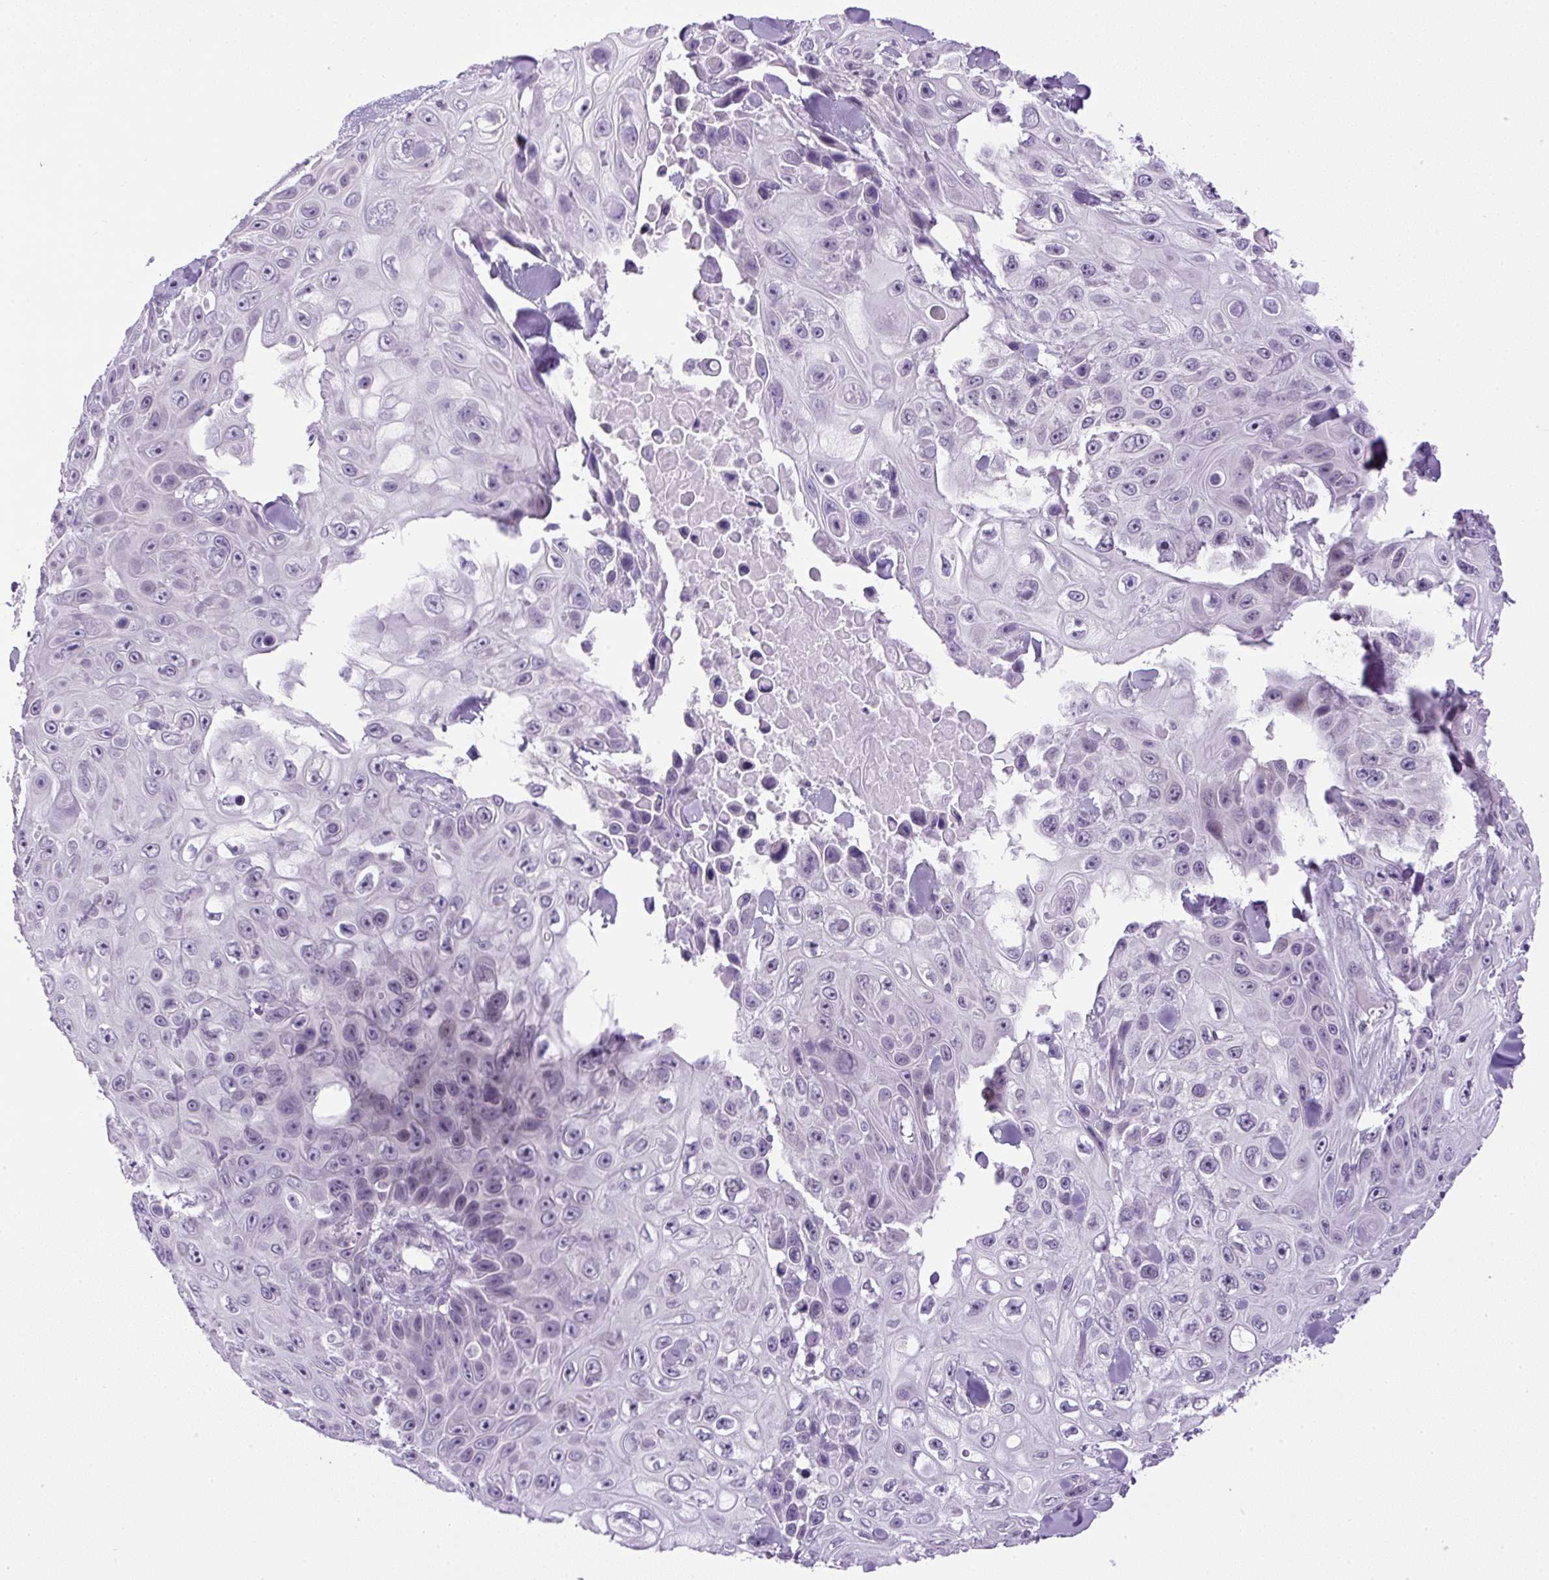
{"staining": {"intensity": "negative", "quantity": "none", "location": "none"}, "tissue": "skin cancer", "cell_type": "Tumor cells", "image_type": "cancer", "snomed": [{"axis": "morphology", "description": "Squamous cell carcinoma, NOS"}, {"axis": "topography", "description": "Skin"}], "caption": "Histopathology image shows no protein positivity in tumor cells of skin squamous cell carcinoma tissue.", "gene": "RHBDD2", "patient": {"sex": "male", "age": 82}}